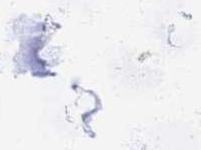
{"staining": {"intensity": "negative", "quantity": "none", "location": "none"}, "tissue": "adipose tissue", "cell_type": "Adipocytes", "image_type": "normal", "snomed": [{"axis": "morphology", "description": "Normal tissue, NOS"}, {"axis": "topography", "description": "Cartilage tissue"}, {"axis": "topography", "description": "Bronchus"}], "caption": "Immunohistochemical staining of unremarkable human adipose tissue reveals no significant expression in adipocytes. The staining was performed using DAB to visualize the protein expression in brown, while the nuclei were stained in blue with hematoxylin (Magnification: 20x).", "gene": "EMC8", "patient": {"sex": "male", "age": 56}}